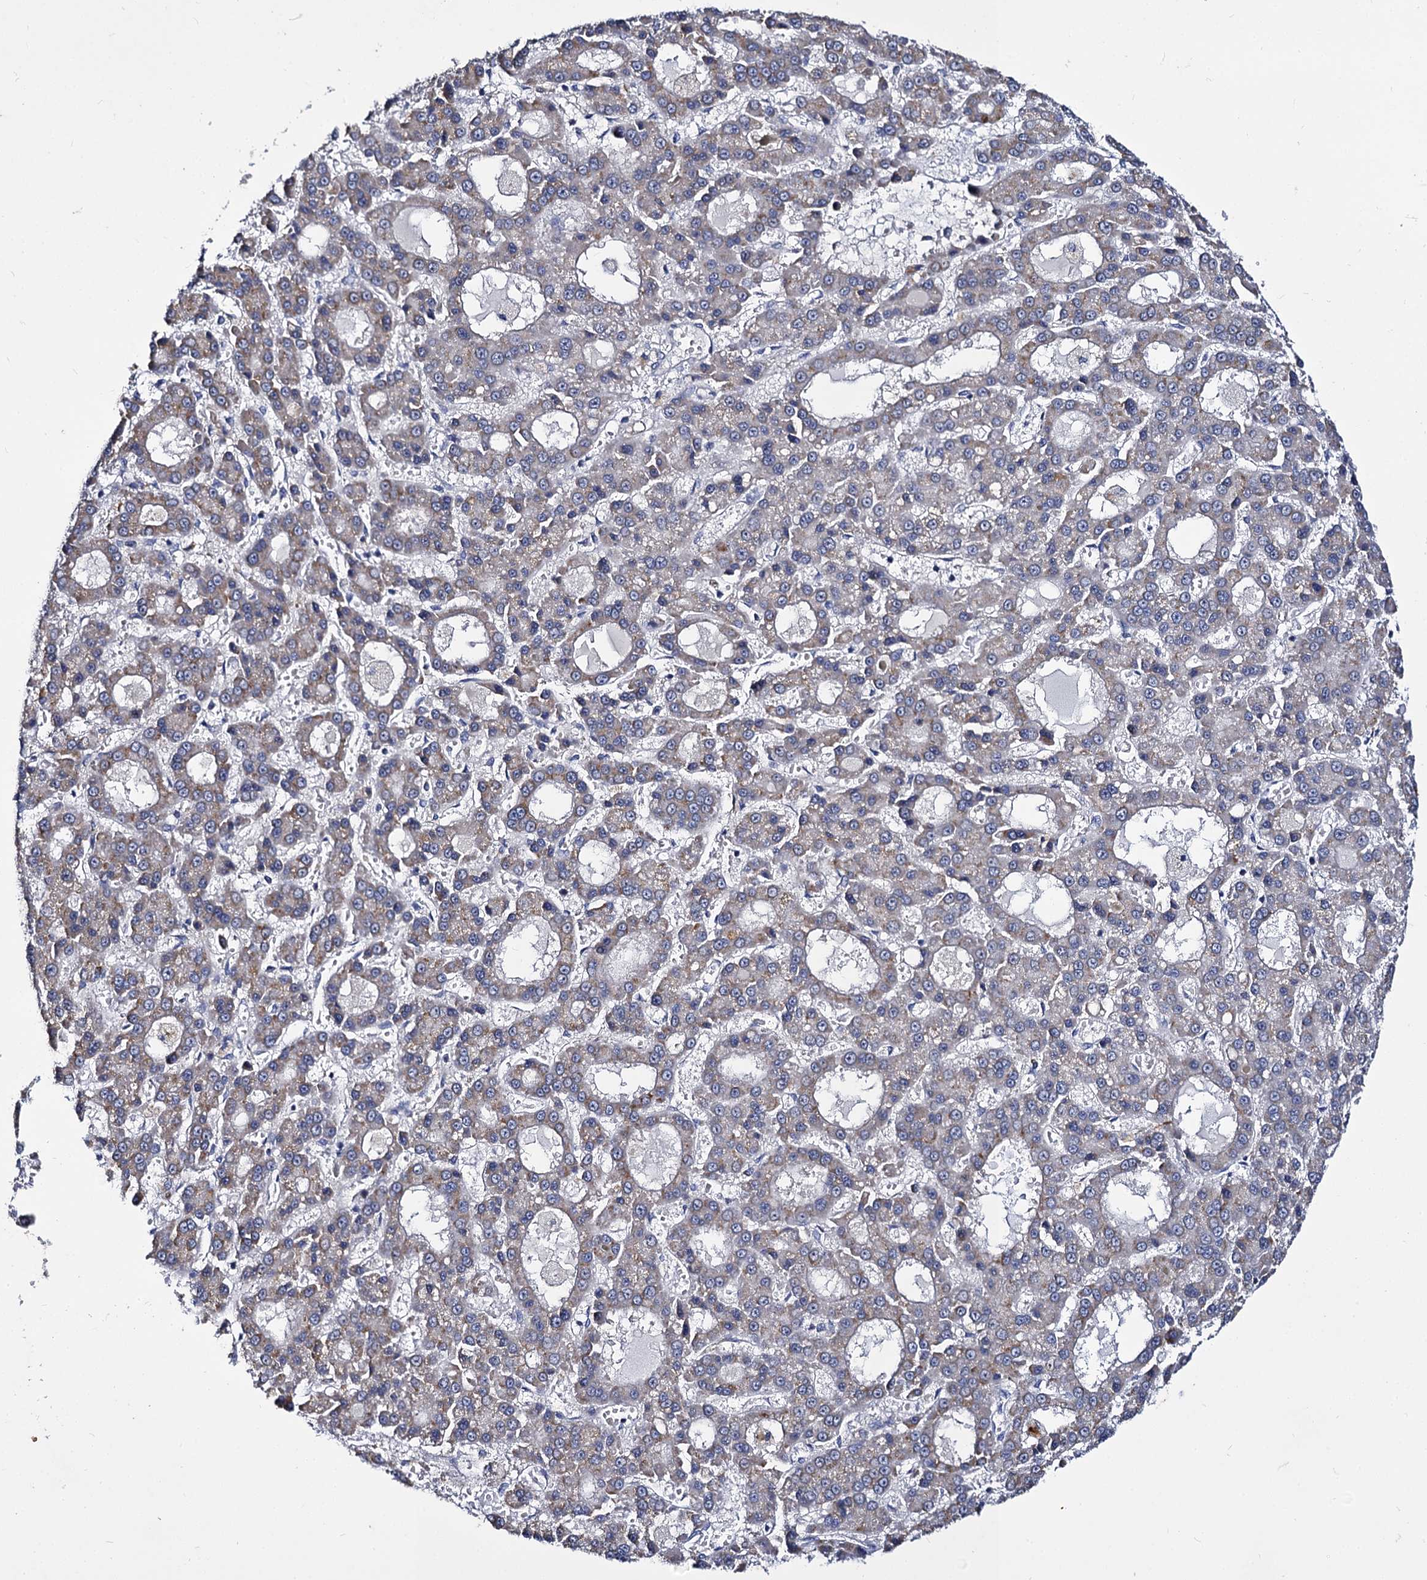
{"staining": {"intensity": "weak", "quantity": "<25%", "location": "cytoplasmic/membranous"}, "tissue": "liver cancer", "cell_type": "Tumor cells", "image_type": "cancer", "snomed": [{"axis": "morphology", "description": "Carcinoma, Hepatocellular, NOS"}, {"axis": "topography", "description": "Liver"}], "caption": "Tumor cells are negative for brown protein staining in liver hepatocellular carcinoma.", "gene": "PANX2", "patient": {"sex": "male", "age": 70}}